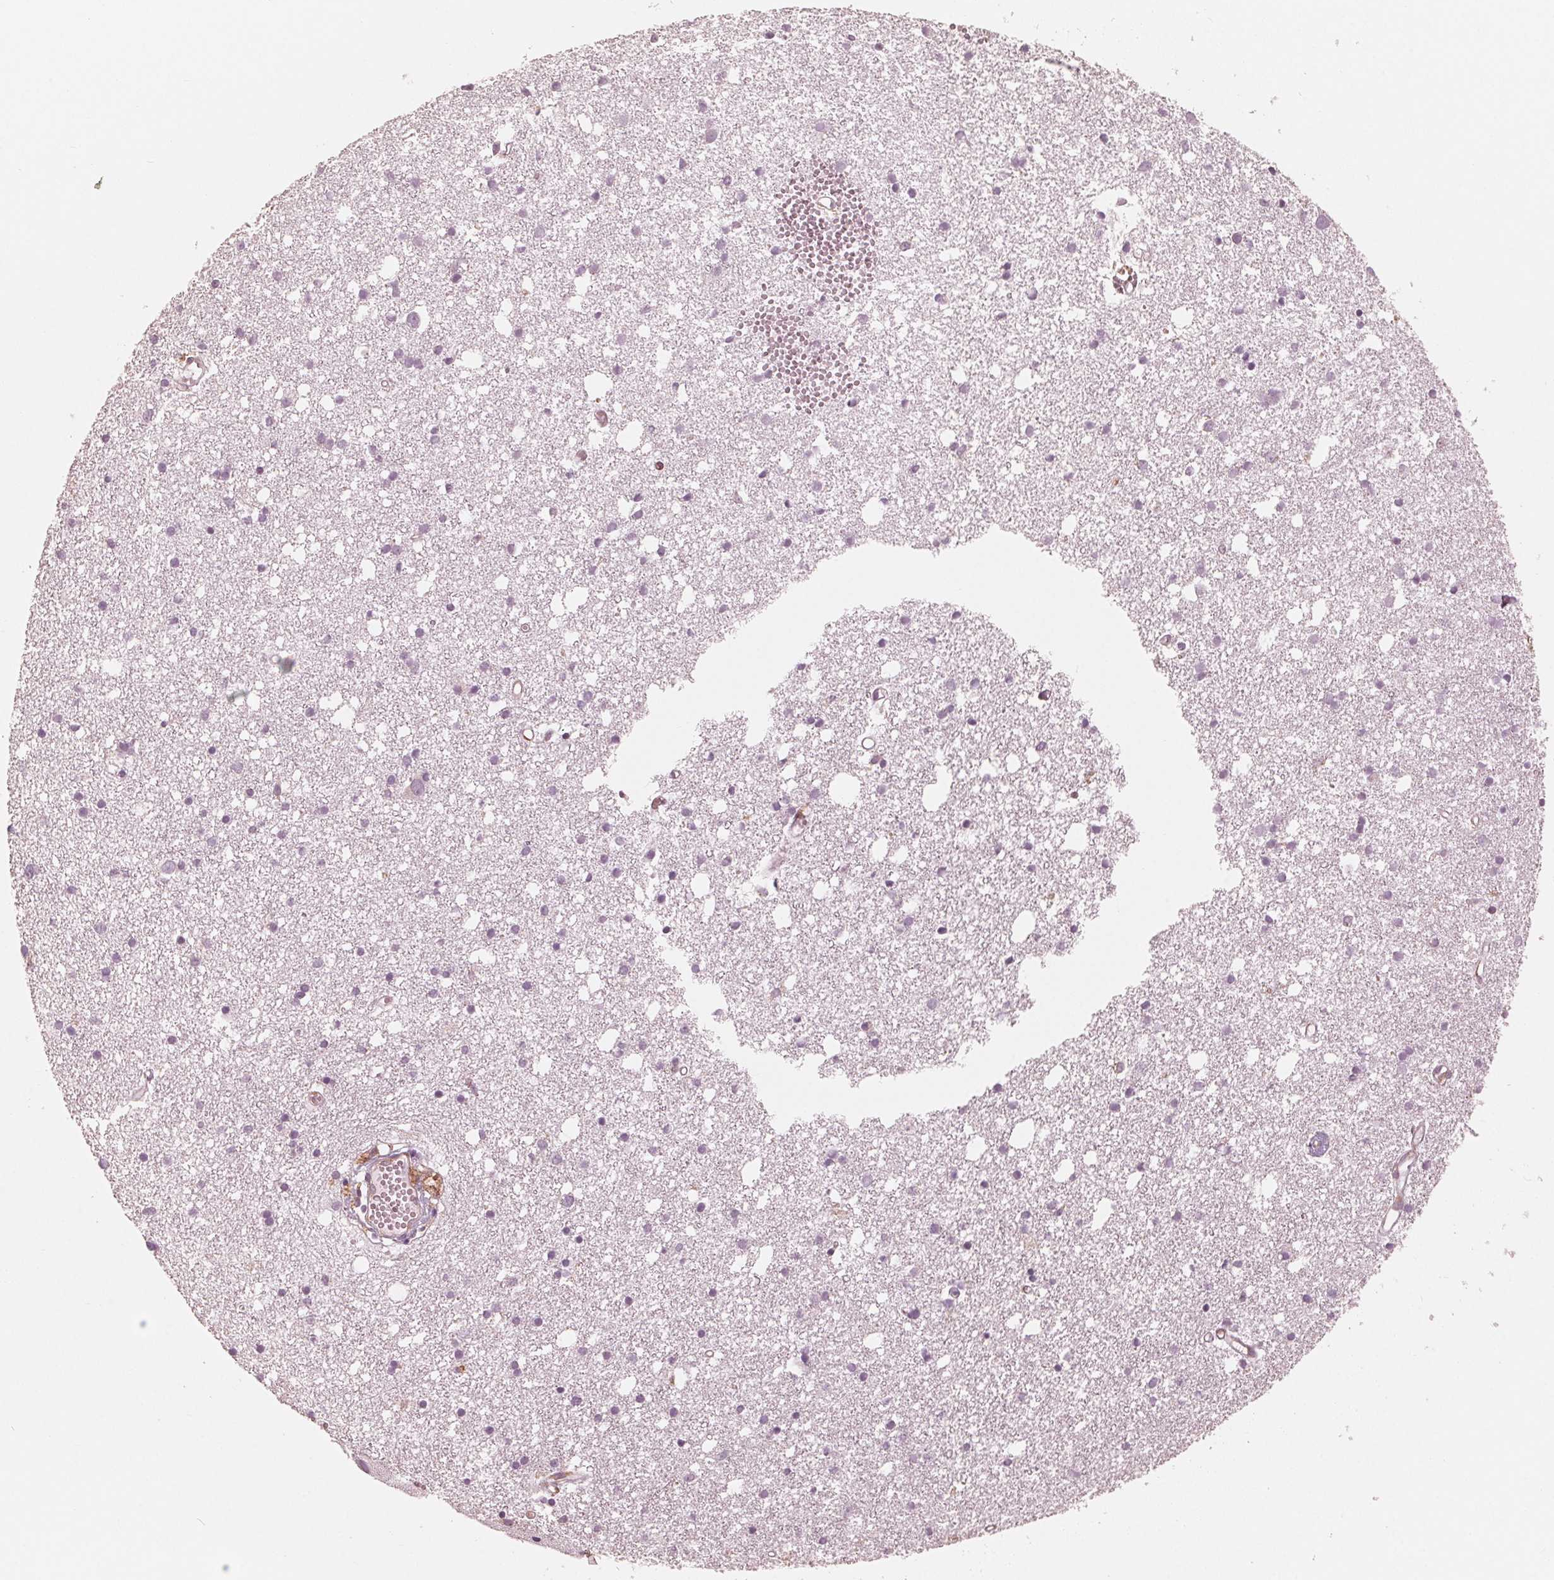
{"staining": {"intensity": "moderate", "quantity": ">75%", "location": "cytoplasmic/membranous,nuclear"}, "tissue": "cerebral cortex", "cell_type": "Endothelial cells", "image_type": "normal", "snomed": [{"axis": "morphology", "description": "Normal tissue, NOS"}, {"axis": "morphology", "description": "Glioma, malignant, High grade"}, {"axis": "topography", "description": "Cerebral cortex"}], "caption": "Endothelial cells demonstrate moderate cytoplasmic/membranous,nuclear staining in about >75% of cells in unremarkable cerebral cortex.", "gene": "IKBIP", "patient": {"sex": "male", "age": 71}}